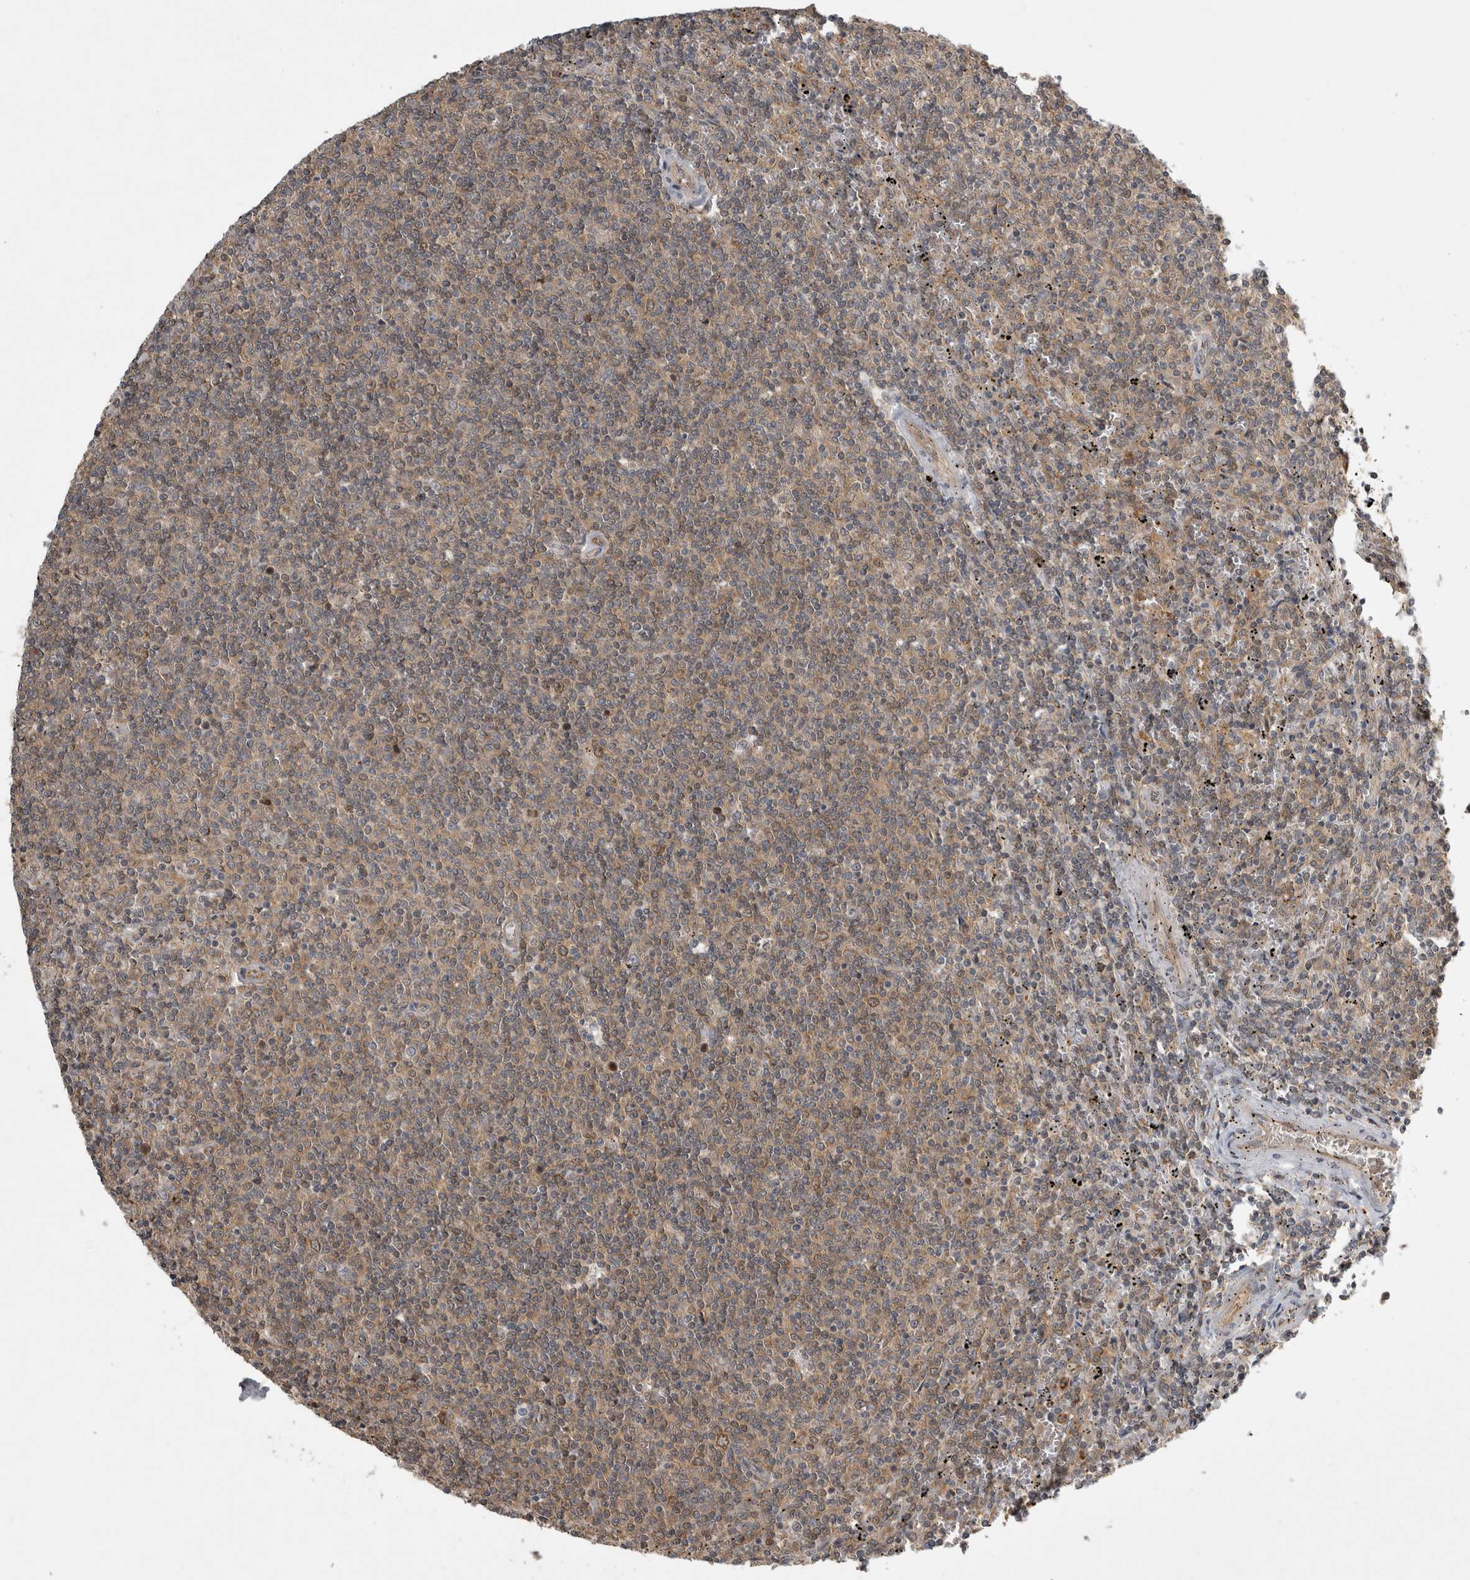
{"staining": {"intensity": "weak", "quantity": ">75%", "location": "cytoplasmic/membranous"}, "tissue": "lymphoma", "cell_type": "Tumor cells", "image_type": "cancer", "snomed": [{"axis": "morphology", "description": "Malignant lymphoma, non-Hodgkin's type, Low grade"}, {"axis": "topography", "description": "Spleen"}], "caption": "Protein expression by immunohistochemistry reveals weak cytoplasmic/membranous staining in about >75% of tumor cells in malignant lymphoma, non-Hodgkin's type (low-grade). (Brightfield microscopy of DAB IHC at high magnification).", "gene": "TRMT61B", "patient": {"sex": "female", "age": 50}}